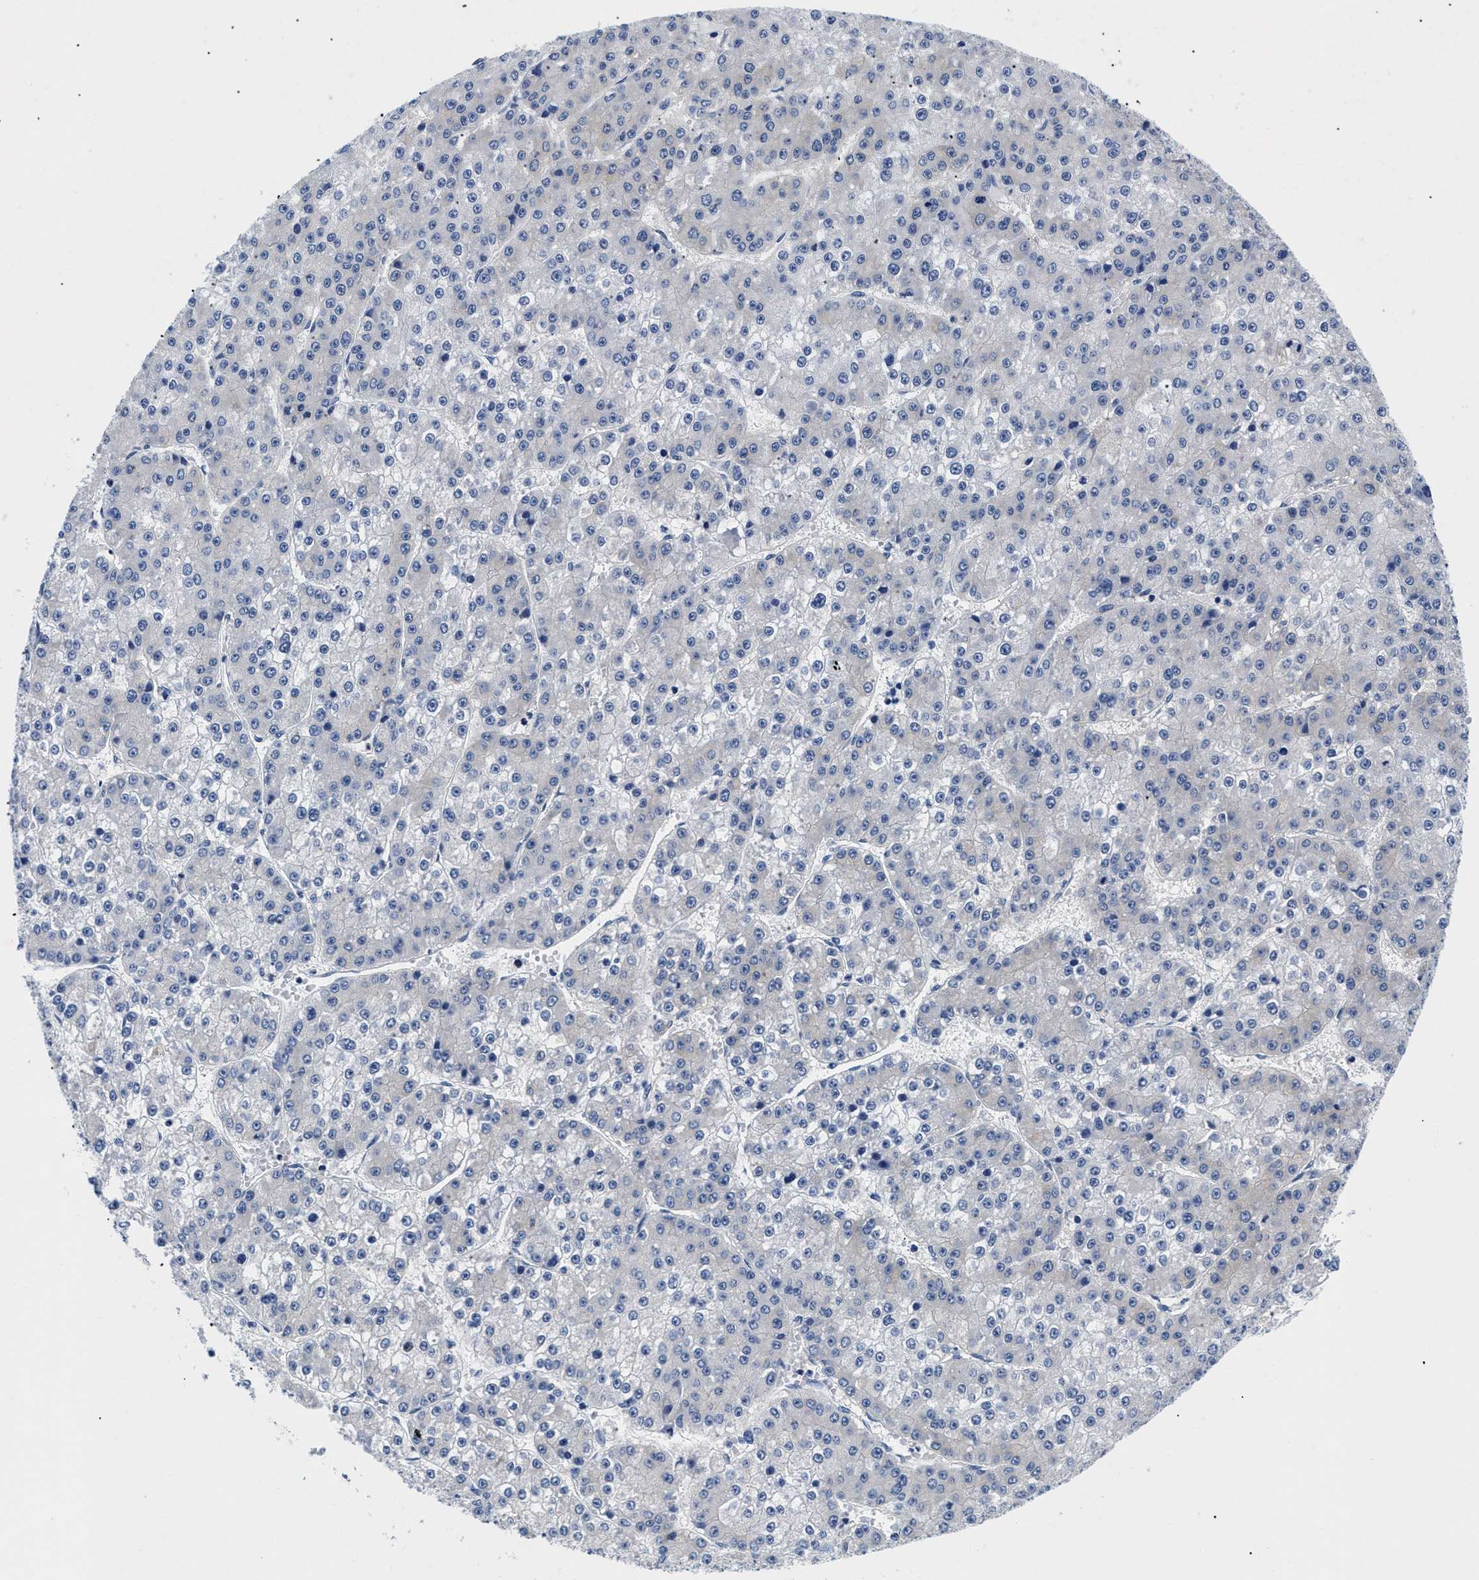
{"staining": {"intensity": "negative", "quantity": "none", "location": "none"}, "tissue": "liver cancer", "cell_type": "Tumor cells", "image_type": "cancer", "snomed": [{"axis": "morphology", "description": "Carcinoma, Hepatocellular, NOS"}, {"axis": "topography", "description": "Liver"}], "caption": "Liver cancer (hepatocellular carcinoma) was stained to show a protein in brown. There is no significant expression in tumor cells. (IHC, brightfield microscopy, high magnification).", "gene": "MEA1", "patient": {"sex": "female", "age": 73}}